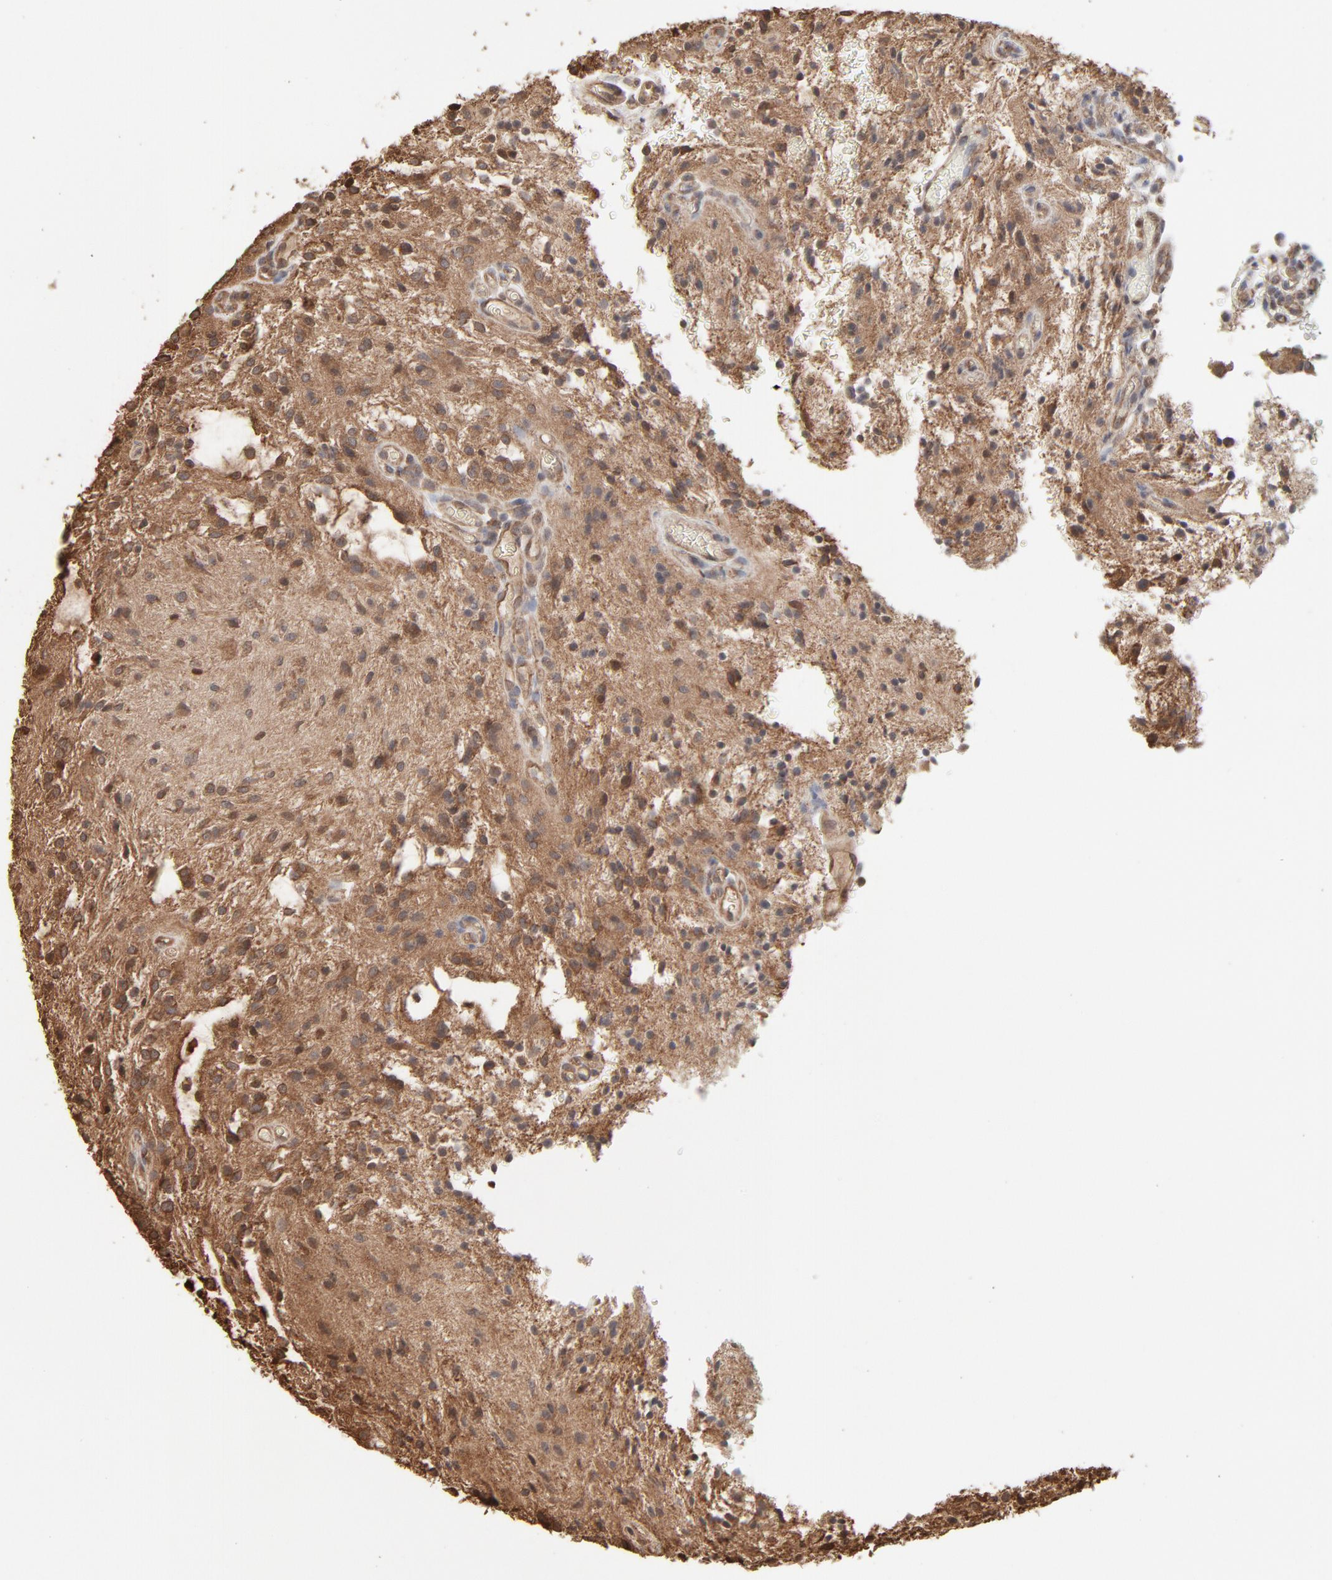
{"staining": {"intensity": "moderate", "quantity": ">75%", "location": "cytoplasmic/membranous"}, "tissue": "glioma", "cell_type": "Tumor cells", "image_type": "cancer", "snomed": [{"axis": "morphology", "description": "Glioma, malignant, NOS"}, {"axis": "topography", "description": "Cerebellum"}], "caption": "Moderate cytoplasmic/membranous staining for a protein is identified in approximately >75% of tumor cells of glioma using immunohistochemistry.", "gene": "PPP2CA", "patient": {"sex": "female", "age": 10}}